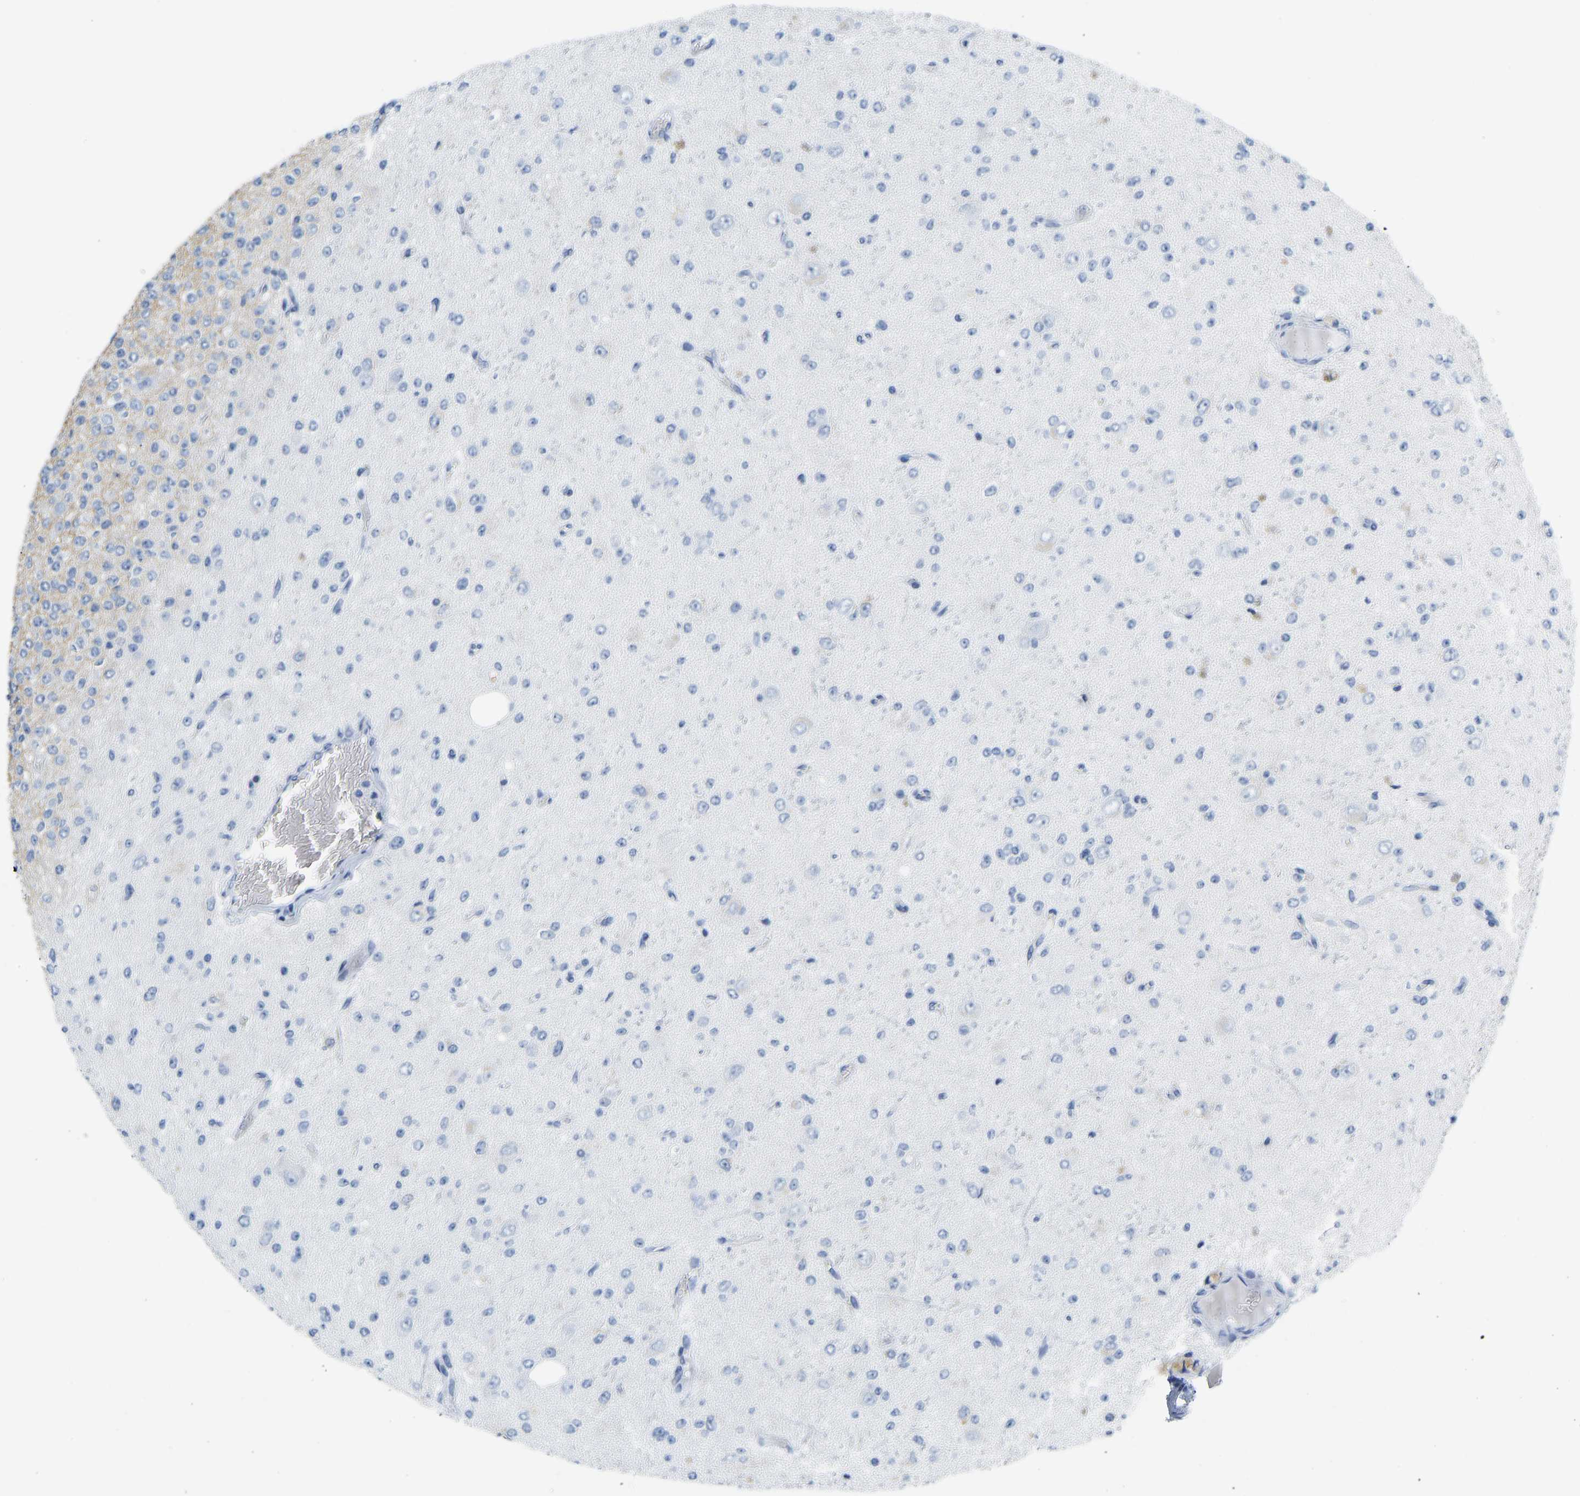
{"staining": {"intensity": "weak", "quantity": "<25%", "location": "cytoplasmic/membranous"}, "tissue": "glioma", "cell_type": "Tumor cells", "image_type": "cancer", "snomed": [{"axis": "morphology", "description": "Glioma, malignant, High grade"}, {"axis": "topography", "description": "pancreas cauda"}], "caption": "Tumor cells show no significant positivity in glioma.", "gene": "SERPINB3", "patient": {"sex": "male", "age": 60}}